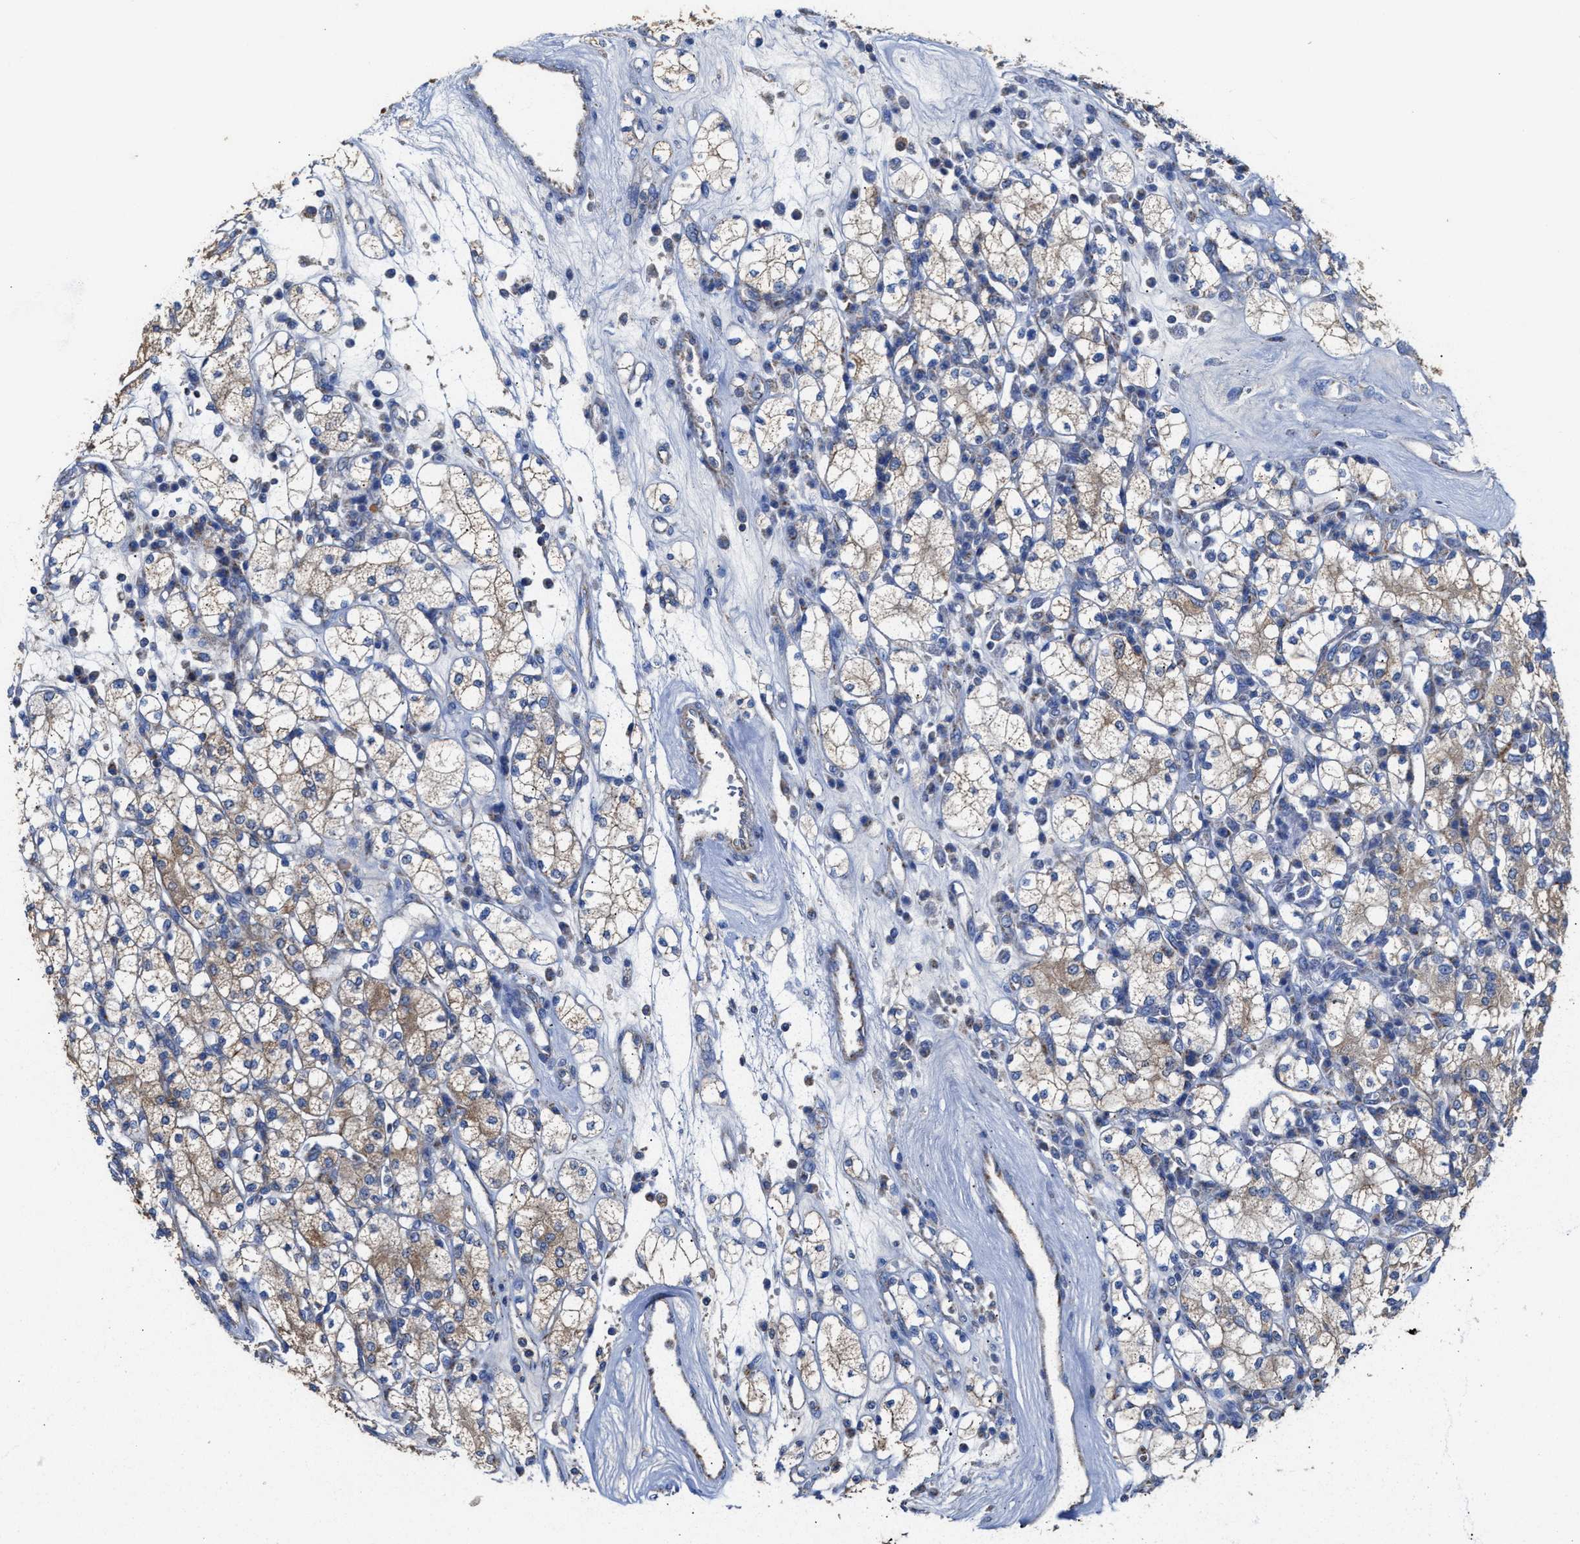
{"staining": {"intensity": "weak", "quantity": ">75%", "location": "cytoplasmic/membranous"}, "tissue": "renal cancer", "cell_type": "Tumor cells", "image_type": "cancer", "snomed": [{"axis": "morphology", "description": "Adenocarcinoma, NOS"}, {"axis": "topography", "description": "Kidney"}], "caption": "The micrograph reveals staining of renal cancer (adenocarcinoma), revealing weak cytoplasmic/membranous protein staining (brown color) within tumor cells.", "gene": "MECR", "patient": {"sex": "male", "age": 77}}